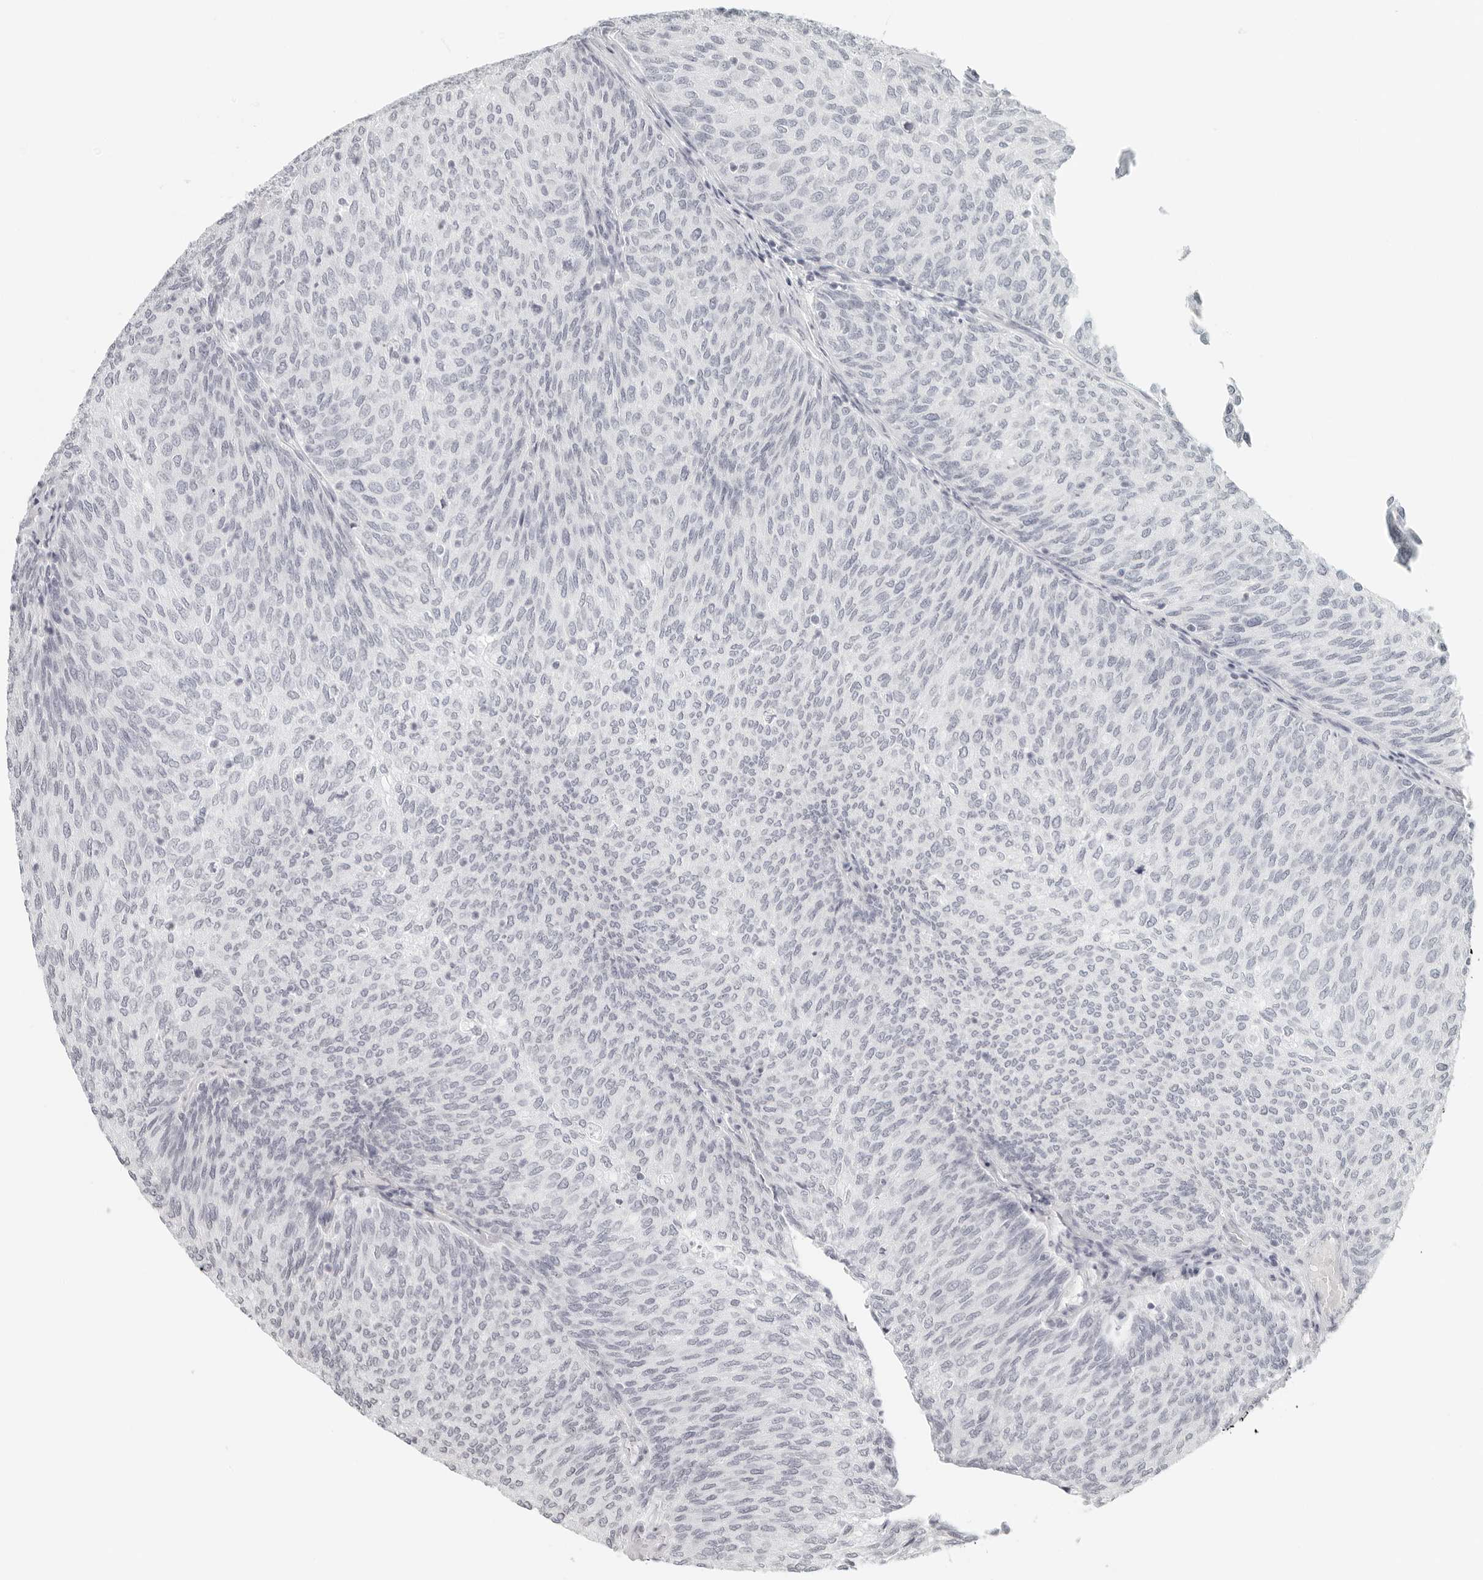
{"staining": {"intensity": "negative", "quantity": "none", "location": "none"}, "tissue": "urothelial cancer", "cell_type": "Tumor cells", "image_type": "cancer", "snomed": [{"axis": "morphology", "description": "Urothelial carcinoma, Low grade"}, {"axis": "topography", "description": "Urinary bladder"}], "caption": "A histopathology image of human low-grade urothelial carcinoma is negative for staining in tumor cells.", "gene": "RPS6KC1", "patient": {"sex": "female", "age": 79}}